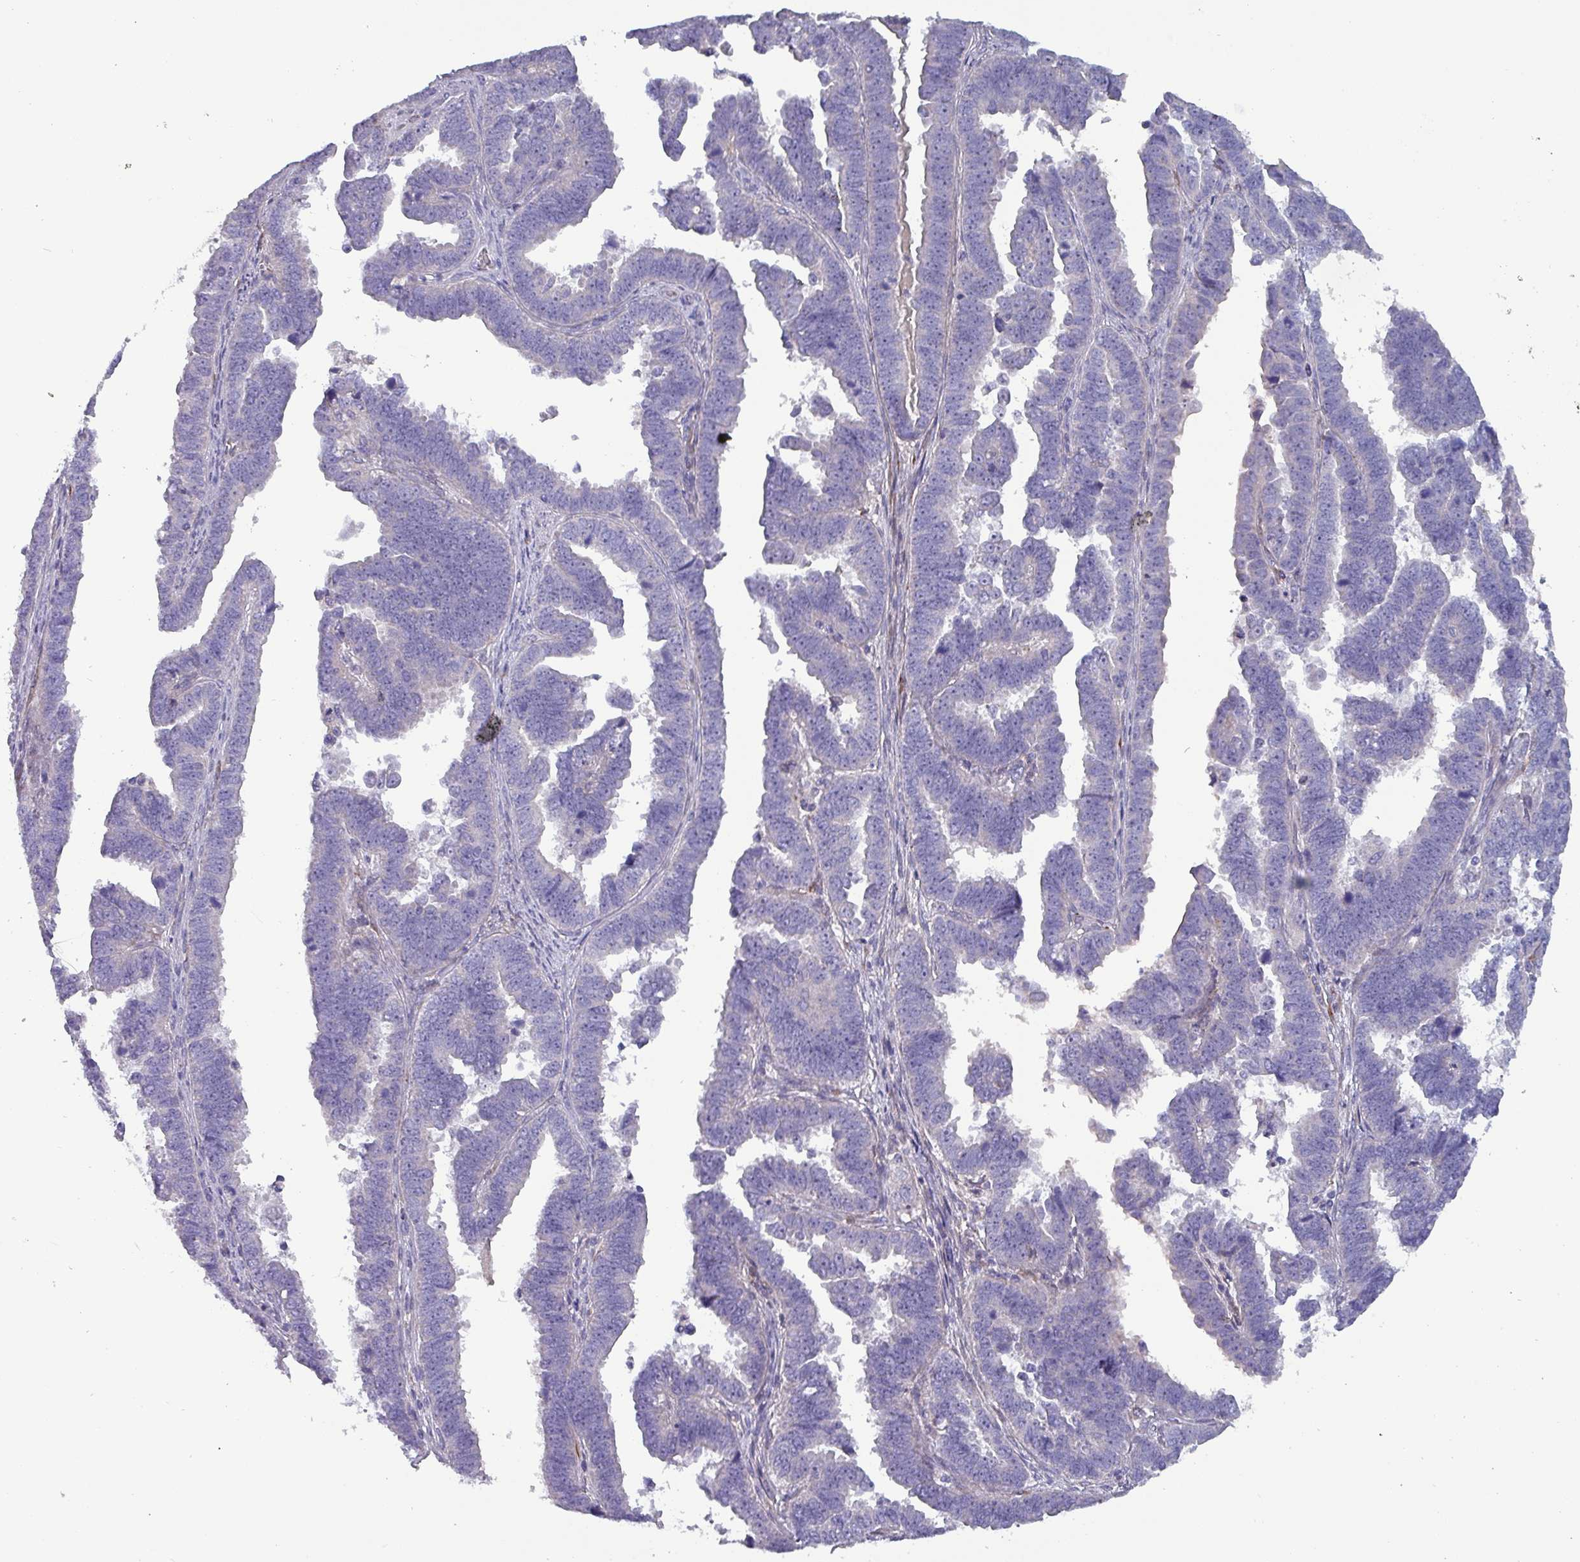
{"staining": {"intensity": "negative", "quantity": "none", "location": "none"}, "tissue": "endometrial cancer", "cell_type": "Tumor cells", "image_type": "cancer", "snomed": [{"axis": "morphology", "description": "Adenocarcinoma, NOS"}, {"axis": "topography", "description": "Endometrium"}], "caption": "IHC of human adenocarcinoma (endometrial) demonstrates no expression in tumor cells. Nuclei are stained in blue.", "gene": "HSD3B7", "patient": {"sex": "female", "age": 75}}